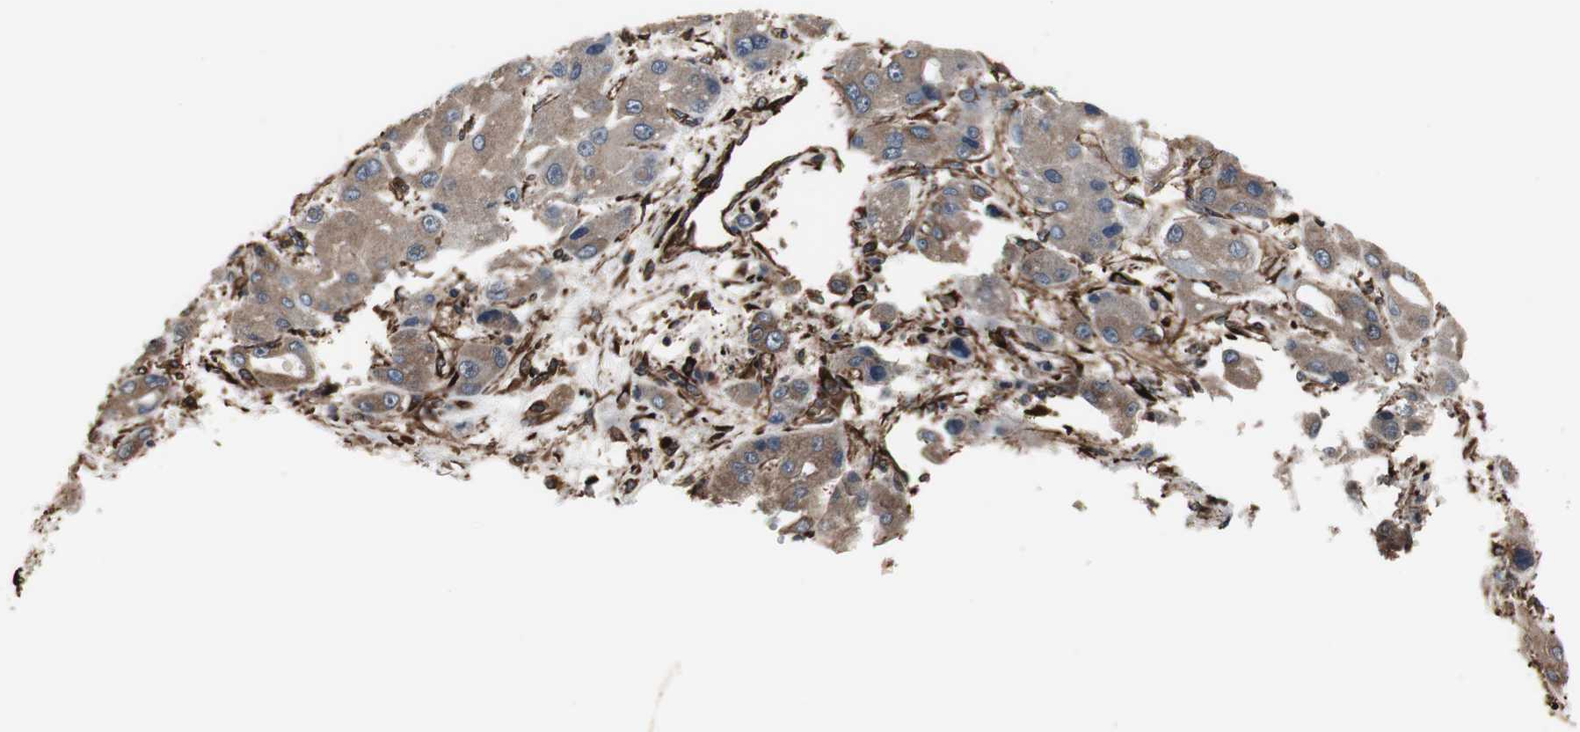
{"staining": {"intensity": "moderate", "quantity": ">75%", "location": "cytoplasmic/membranous"}, "tissue": "liver cancer", "cell_type": "Tumor cells", "image_type": "cancer", "snomed": [{"axis": "morphology", "description": "Carcinoma, Hepatocellular, NOS"}, {"axis": "topography", "description": "Liver"}], "caption": "IHC of liver hepatocellular carcinoma displays medium levels of moderate cytoplasmic/membranous positivity in about >75% of tumor cells. The protein is stained brown, and the nuclei are stained in blue (DAB IHC with brightfield microscopy, high magnification).", "gene": "CALU", "patient": {"sex": "male", "age": 55}}